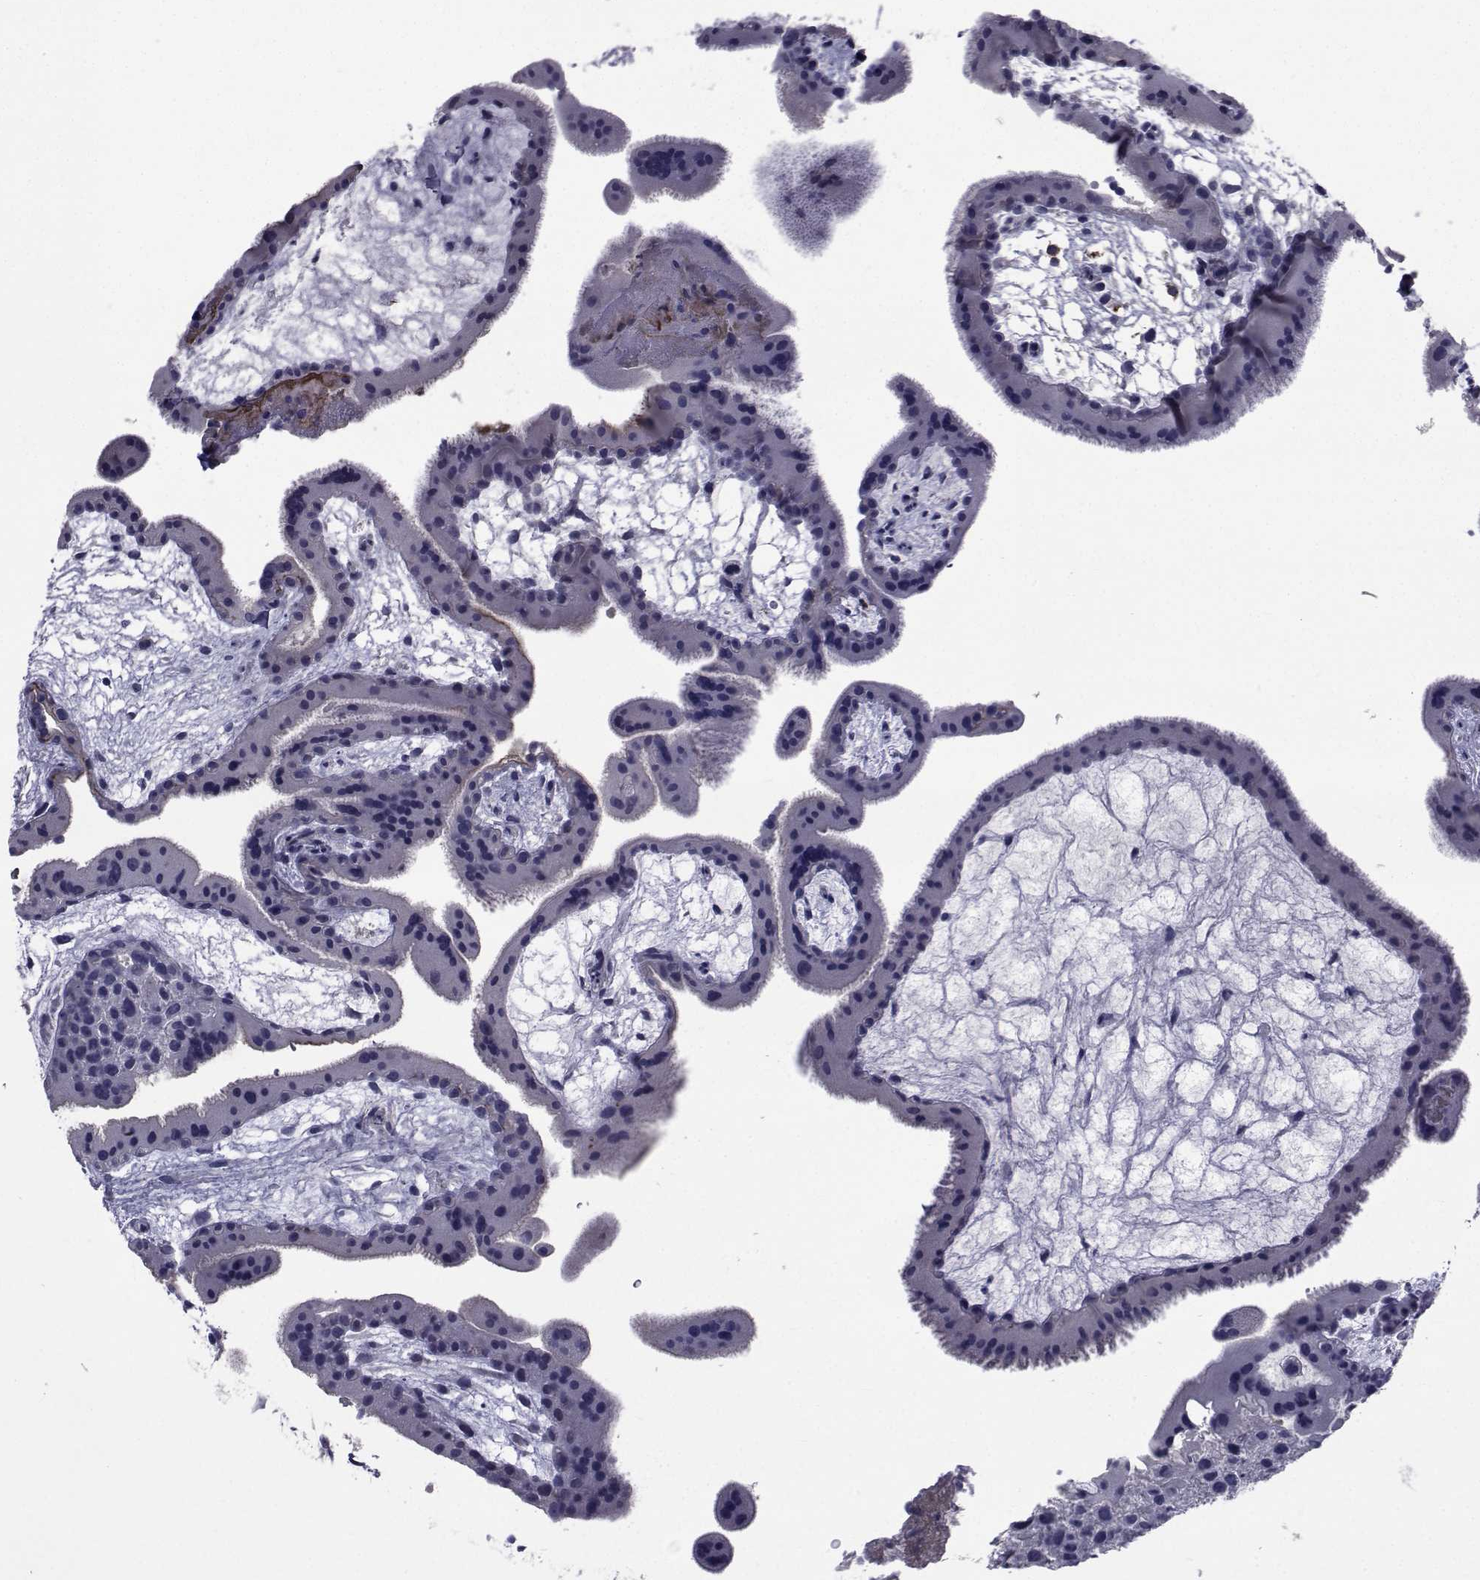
{"staining": {"intensity": "negative", "quantity": "none", "location": "none"}, "tissue": "placenta", "cell_type": "Decidual cells", "image_type": "normal", "snomed": [{"axis": "morphology", "description": "Normal tissue, NOS"}, {"axis": "topography", "description": "Placenta"}], "caption": "Immunohistochemistry (IHC) micrograph of benign placenta: human placenta stained with DAB (3,3'-diaminobenzidine) demonstrates no significant protein positivity in decidual cells. (Stains: DAB (3,3'-diaminobenzidine) immunohistochemistry with hematoxylin counter stain, Microscopy: brightfield microscopy at high magnification).", "gene": "SEMA5B", "patient": {"sex": "female", "age": 19}}